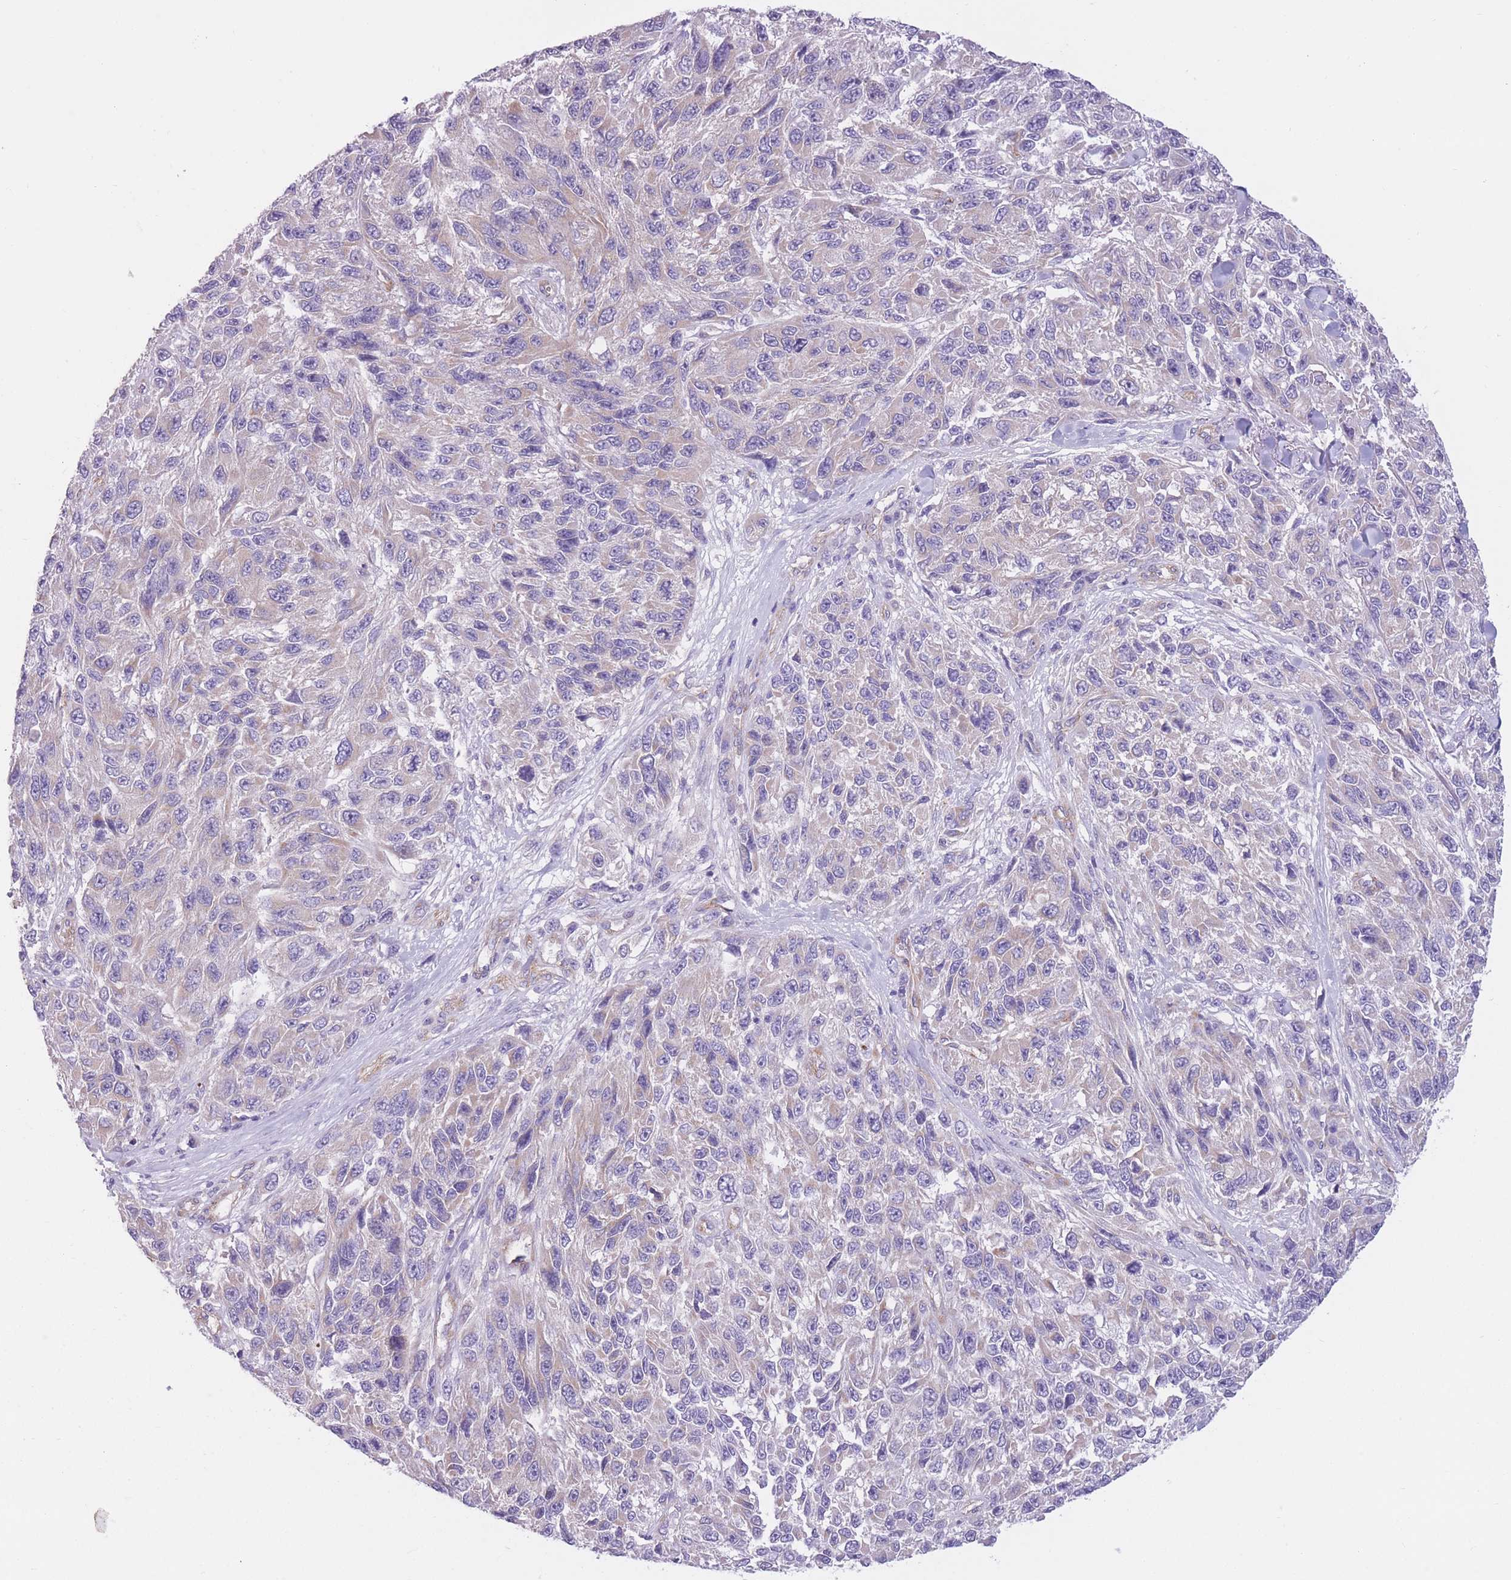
{"staining": {"intensity": "negative", "quantity": "none", "location": "none"}, "tissue": "melanoma", "cell_type": "Tumor cells", "image_type": "cancer", "snomed": [{"axis": "morphology", "description": "Malignant melanoma, NOS"}, {"axis": "topography", "description": "Skin"}], "caption": "DAB (3,3'-diaminobenzidine) immunohistochemical staining of malignant melanoma demonstrates no significant expression in tumor cells.", "gene": "SERPINB3", "patient": {"sex": "female", "age": 96}}